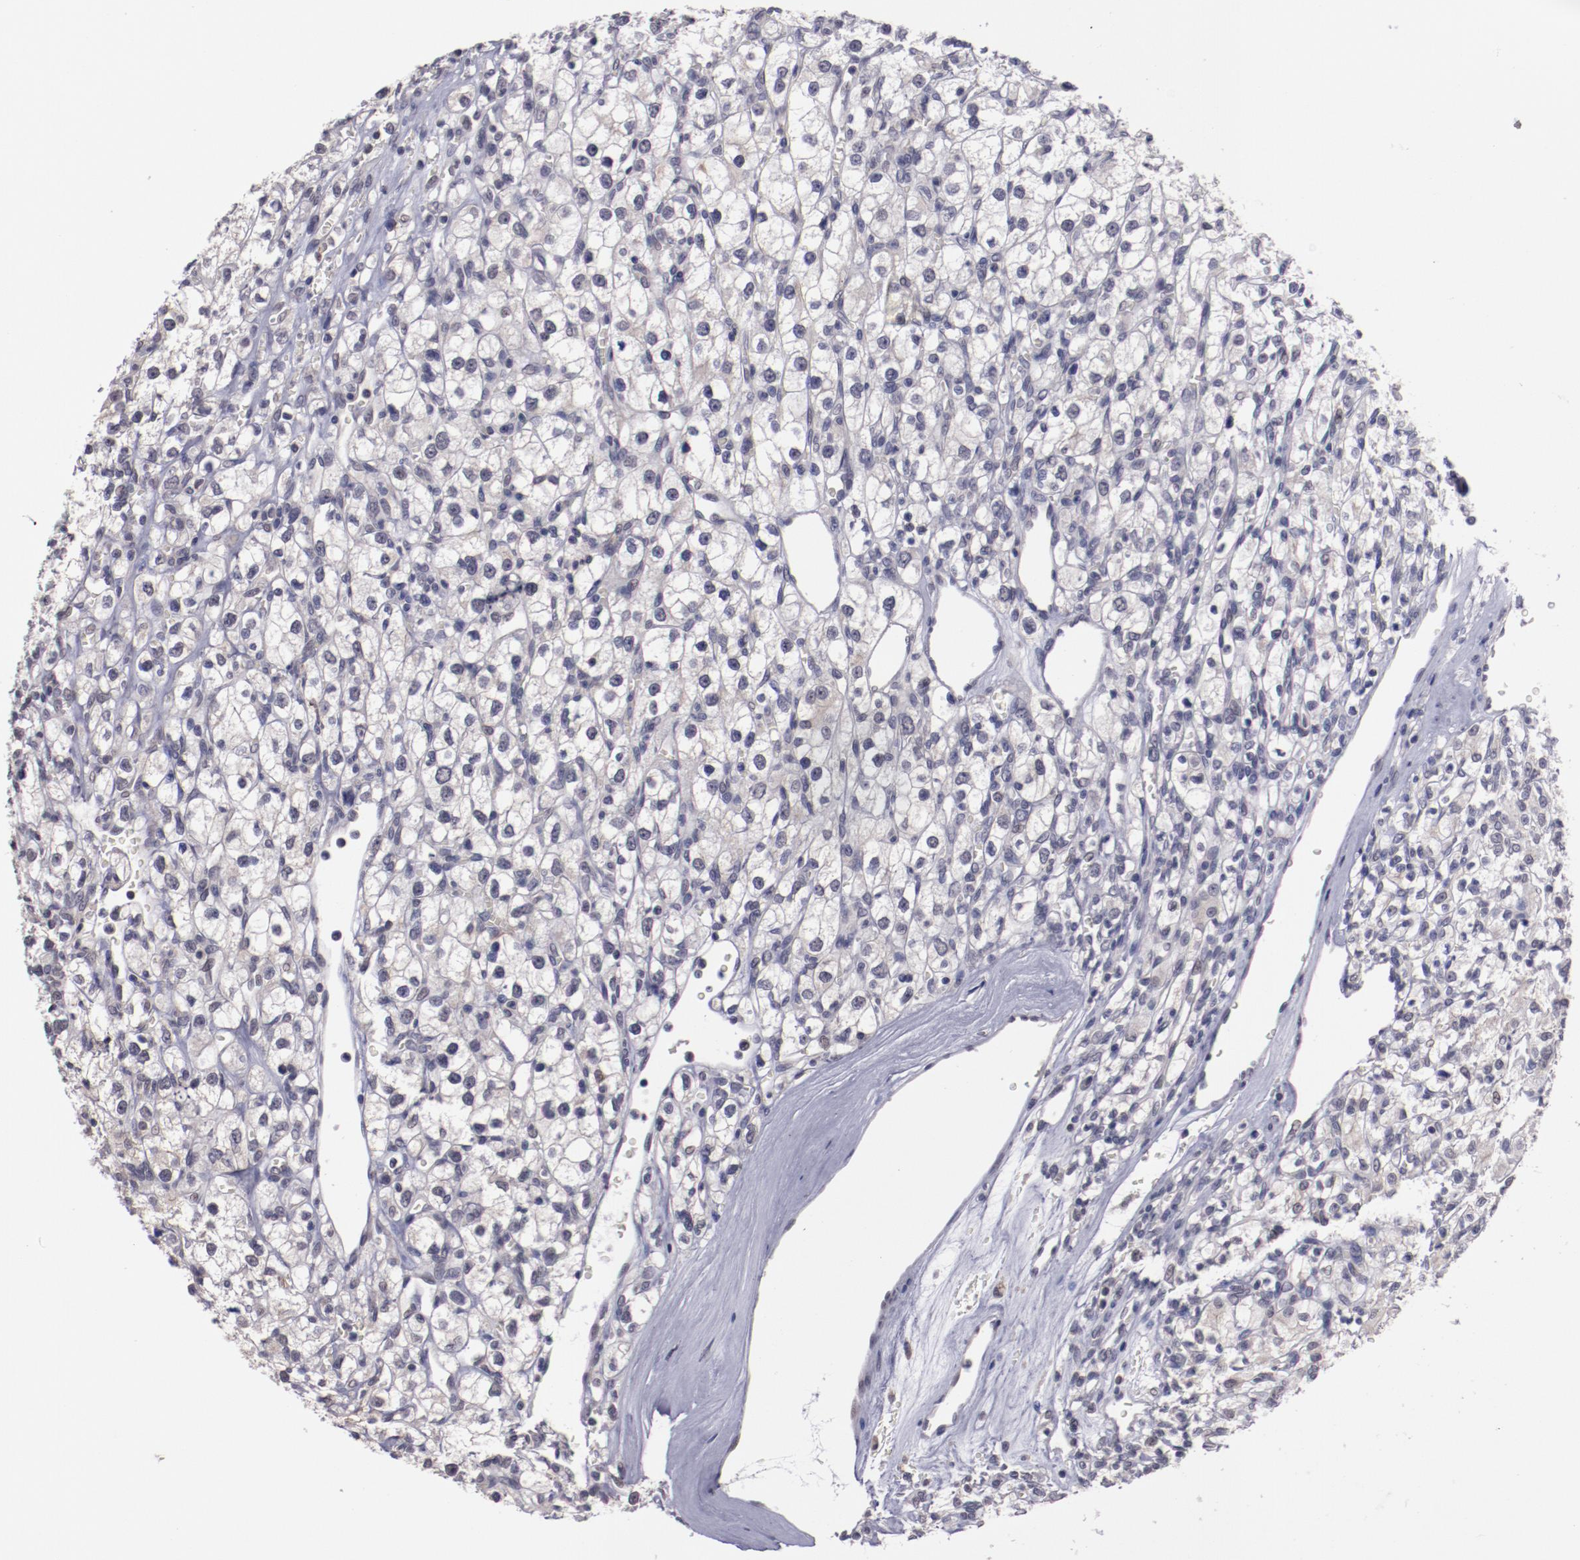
{"staining": {"intensity": "negative", "quantity": "none", "location": "none"}, "tissue": "renal cancer", "cell_type": "Tumor cells", "image_type": "cancer", "snomed": [{"axis": "morphology", "description": "Adenocarcinoma, NOS"}, {"axis": "topography", "description": "Kidney"}], "caption": "A photomicrograph of human renal cancer (adenocarcinoma) is negative for staining in tumor cells.", "gene": "NRXN3", "patient": {"sex": "female", "age": 62}}